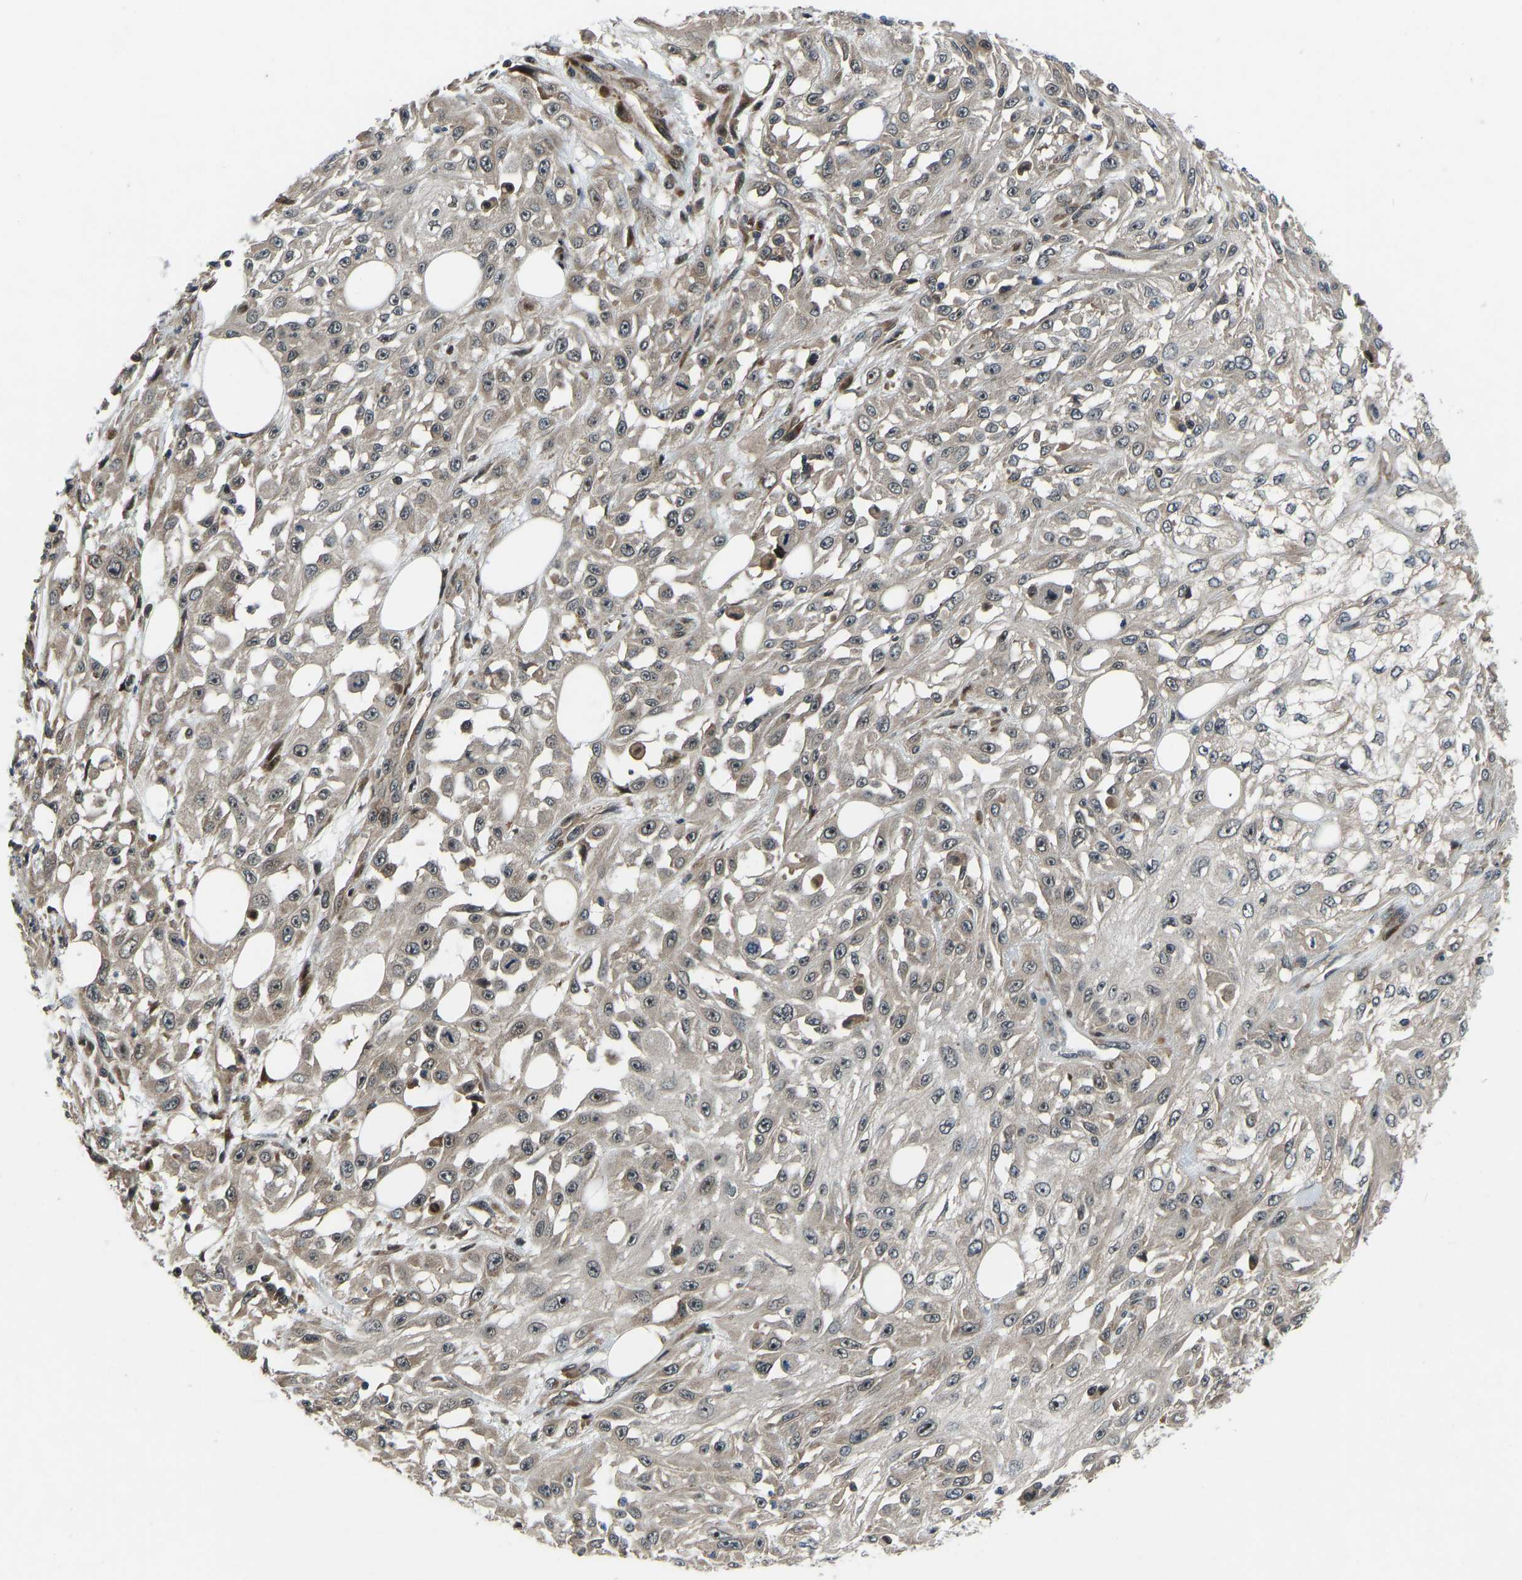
{"staining": {"intensity": "weak", "quantity": "25%-75%", "location": "cytoplasmic/membranous"}, "tissue": "skin cancer", "cell_type": "Tumor cells", "image_type": "cancer", "snomed": [{"axis": "morphology", "description": "Squamous cell carcinoma, NOS"}, {"axis": "morphology", "description": "Squamous cell carcinoma, metastatic, NOS"}, {"axis": "topography", "description": "Skin"}, {"axis": "topography", "description": "Lymph node"}], "caption": "A micrograph showing weak cytoplasmic/membranous positivity in approximately 25%-75% of tumor cells in skin metastatic squamous cell carcinoma, as visualized by brown immunohistochemical staining.", "gene": "RLIM", "patient": {"sex": "male", "age": 75}}